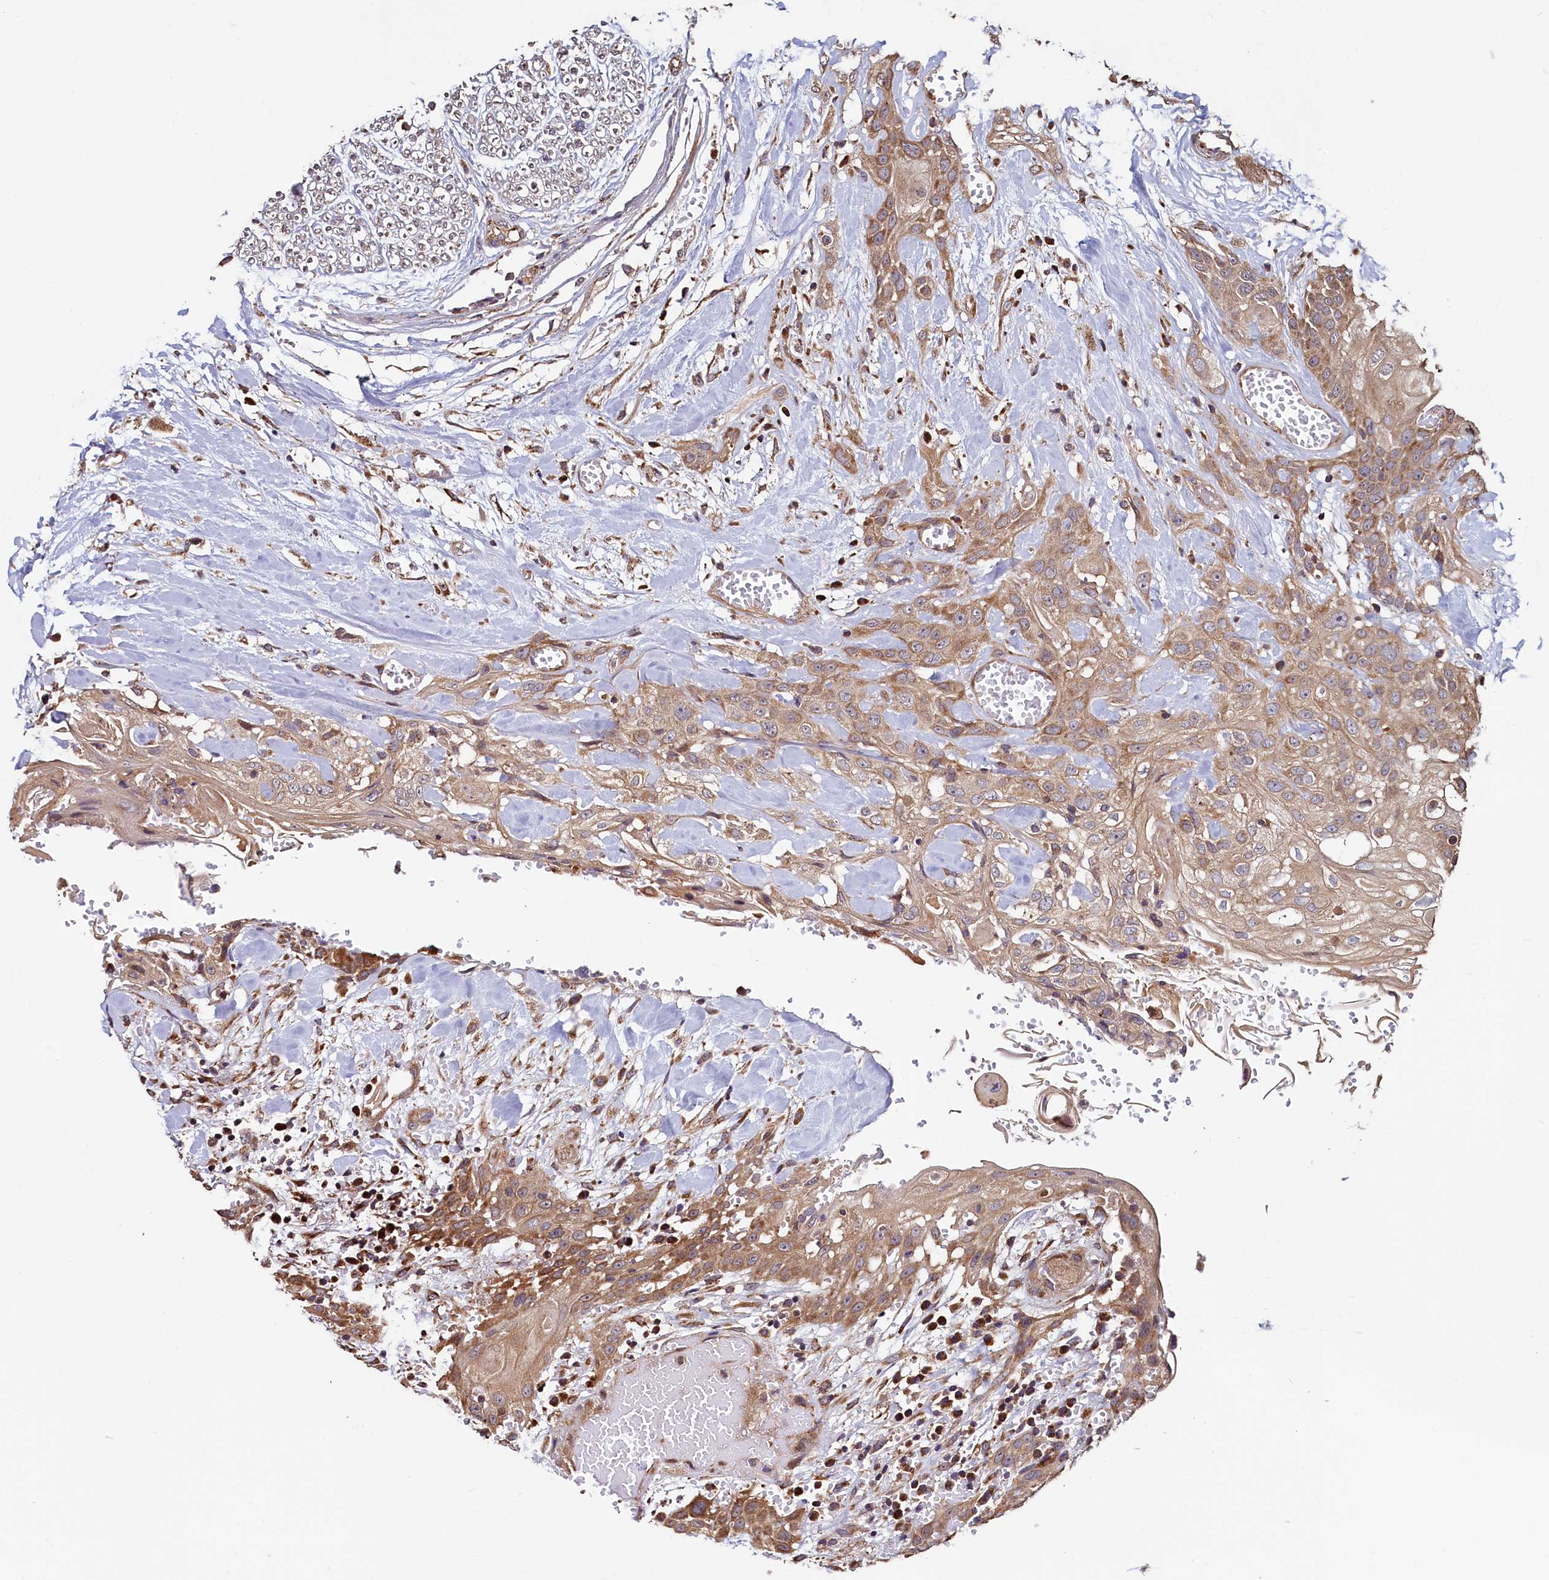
{"staining": {"intensity": "moderate", "quantity": ">75%", "location": "cytoplasmic/membranous"}, "tissue": "head and neck cancer", "cell_type": "Tumor cells", "image_type": "cancer", "snomed": [{"axis": "morphology", "description": "Squamous cell carcinoma, NOS"}, {"axis": "topography", "description": "Head-Neck"}], "caption": "DAB (3,3'-diaminobenzidine) immunohistochemical staining of human head and neck cancer (squamous cell carcinoma) displays moderate cytoplasmic/membranous protein expression in approximately >75% of tumor cells. The staining was performed using DAB to visualize the protein expression in brown, while the nuclei were stained in blue with hematoxylin (Magnification: 20x).", "gene": "RBFA", "patient": {"sex": "female", "age": 43}}